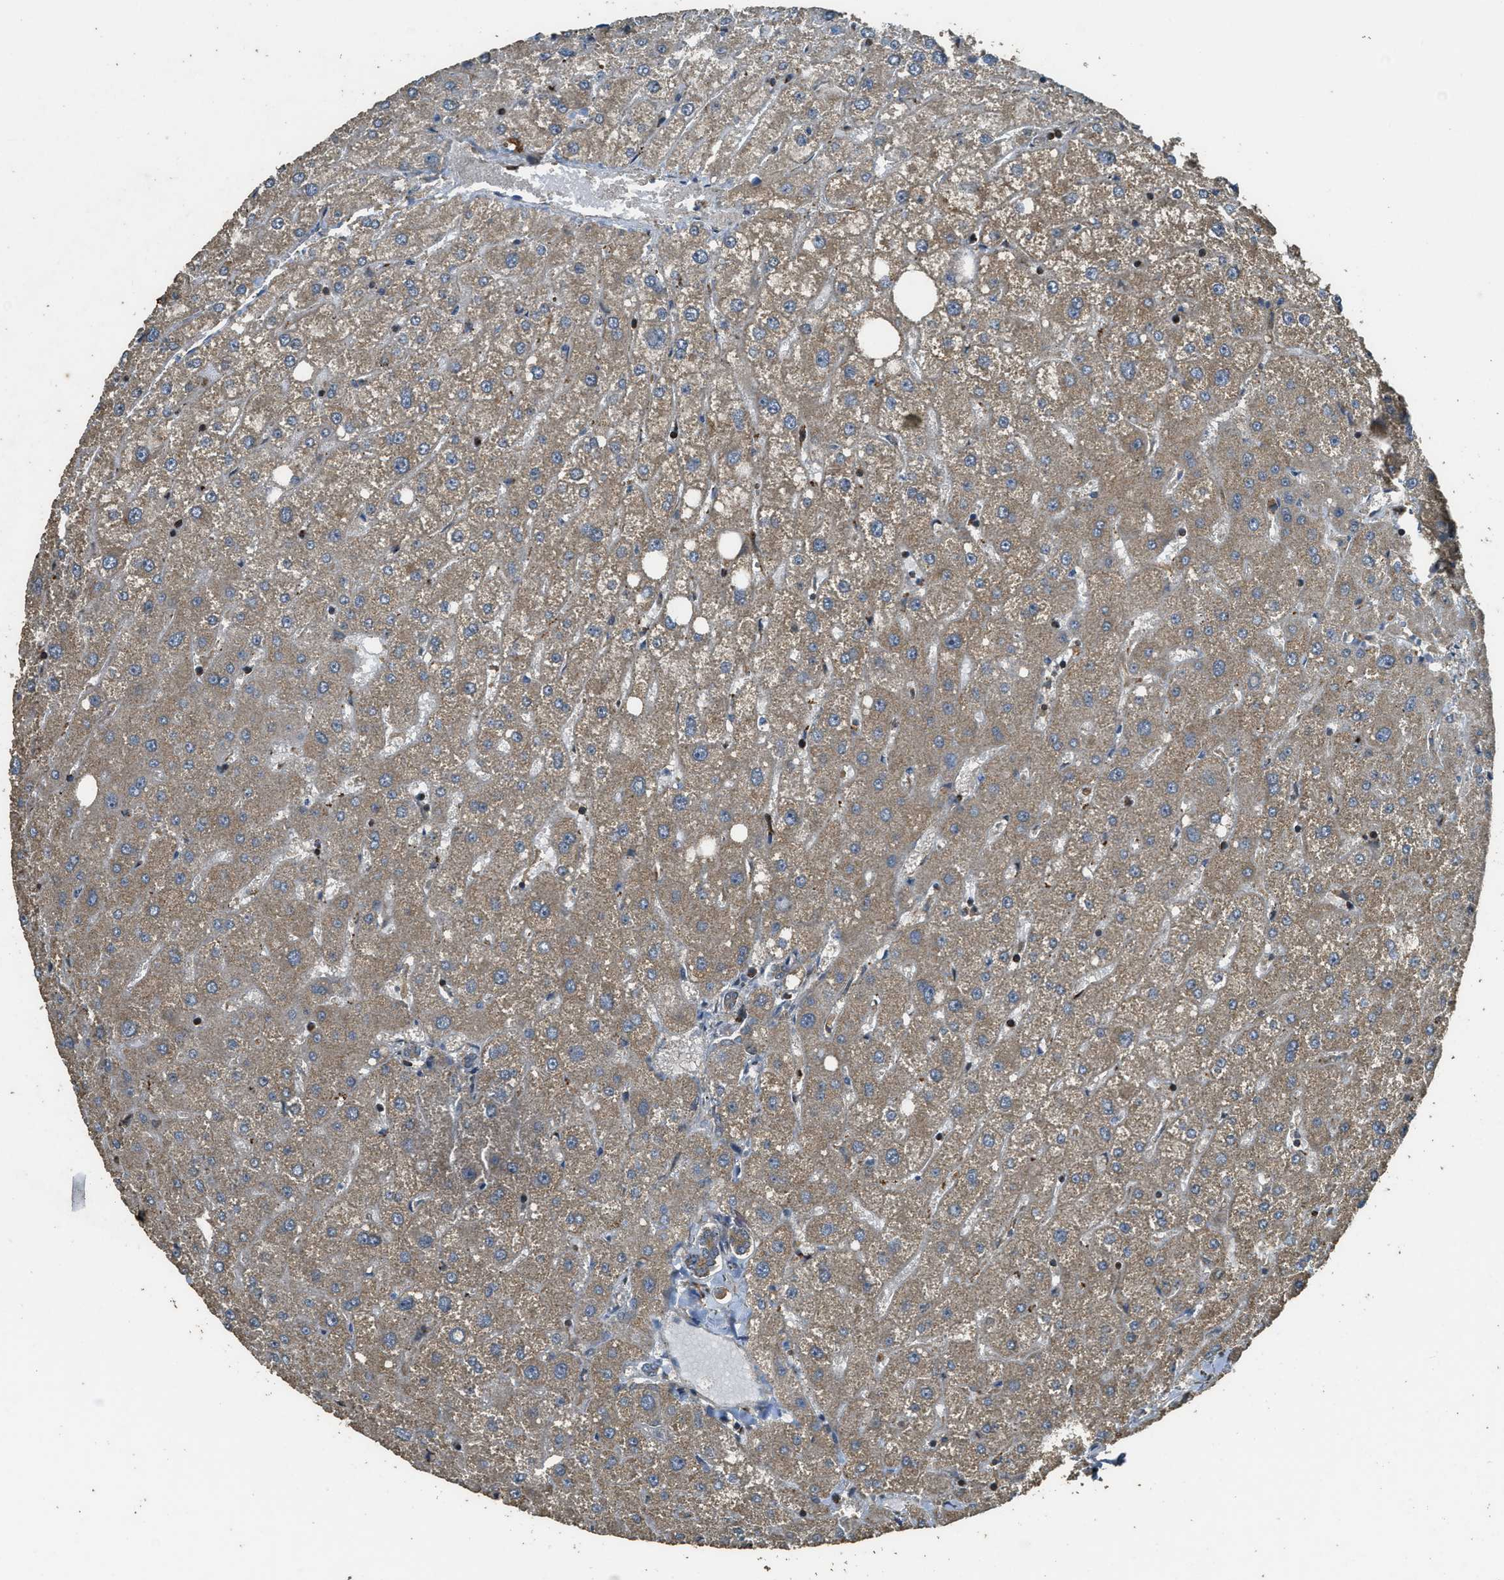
{"staining": {"intensity": "weak", "quantity": ">75%", "location": "cytoplasmic/membranous"}, "tissue": "liver", "cell_type": "Cholangiocytes", "image_type": "normal", "snomed": [{"axis": "morphology", "description": "Normal tissue, NOS"}, {"axis": "topography", "description": "Liver"}], "caption": "The micrograph exhibits staining of normal liver, revealing weak cytoplasmic/membranous protein positivity (brown color) within cholangiocytes. (DAB IHC with brightfield microscopy, high magnification).", "gene": "PPP6R3", "patient": {"sex": "male", "age": 73}}